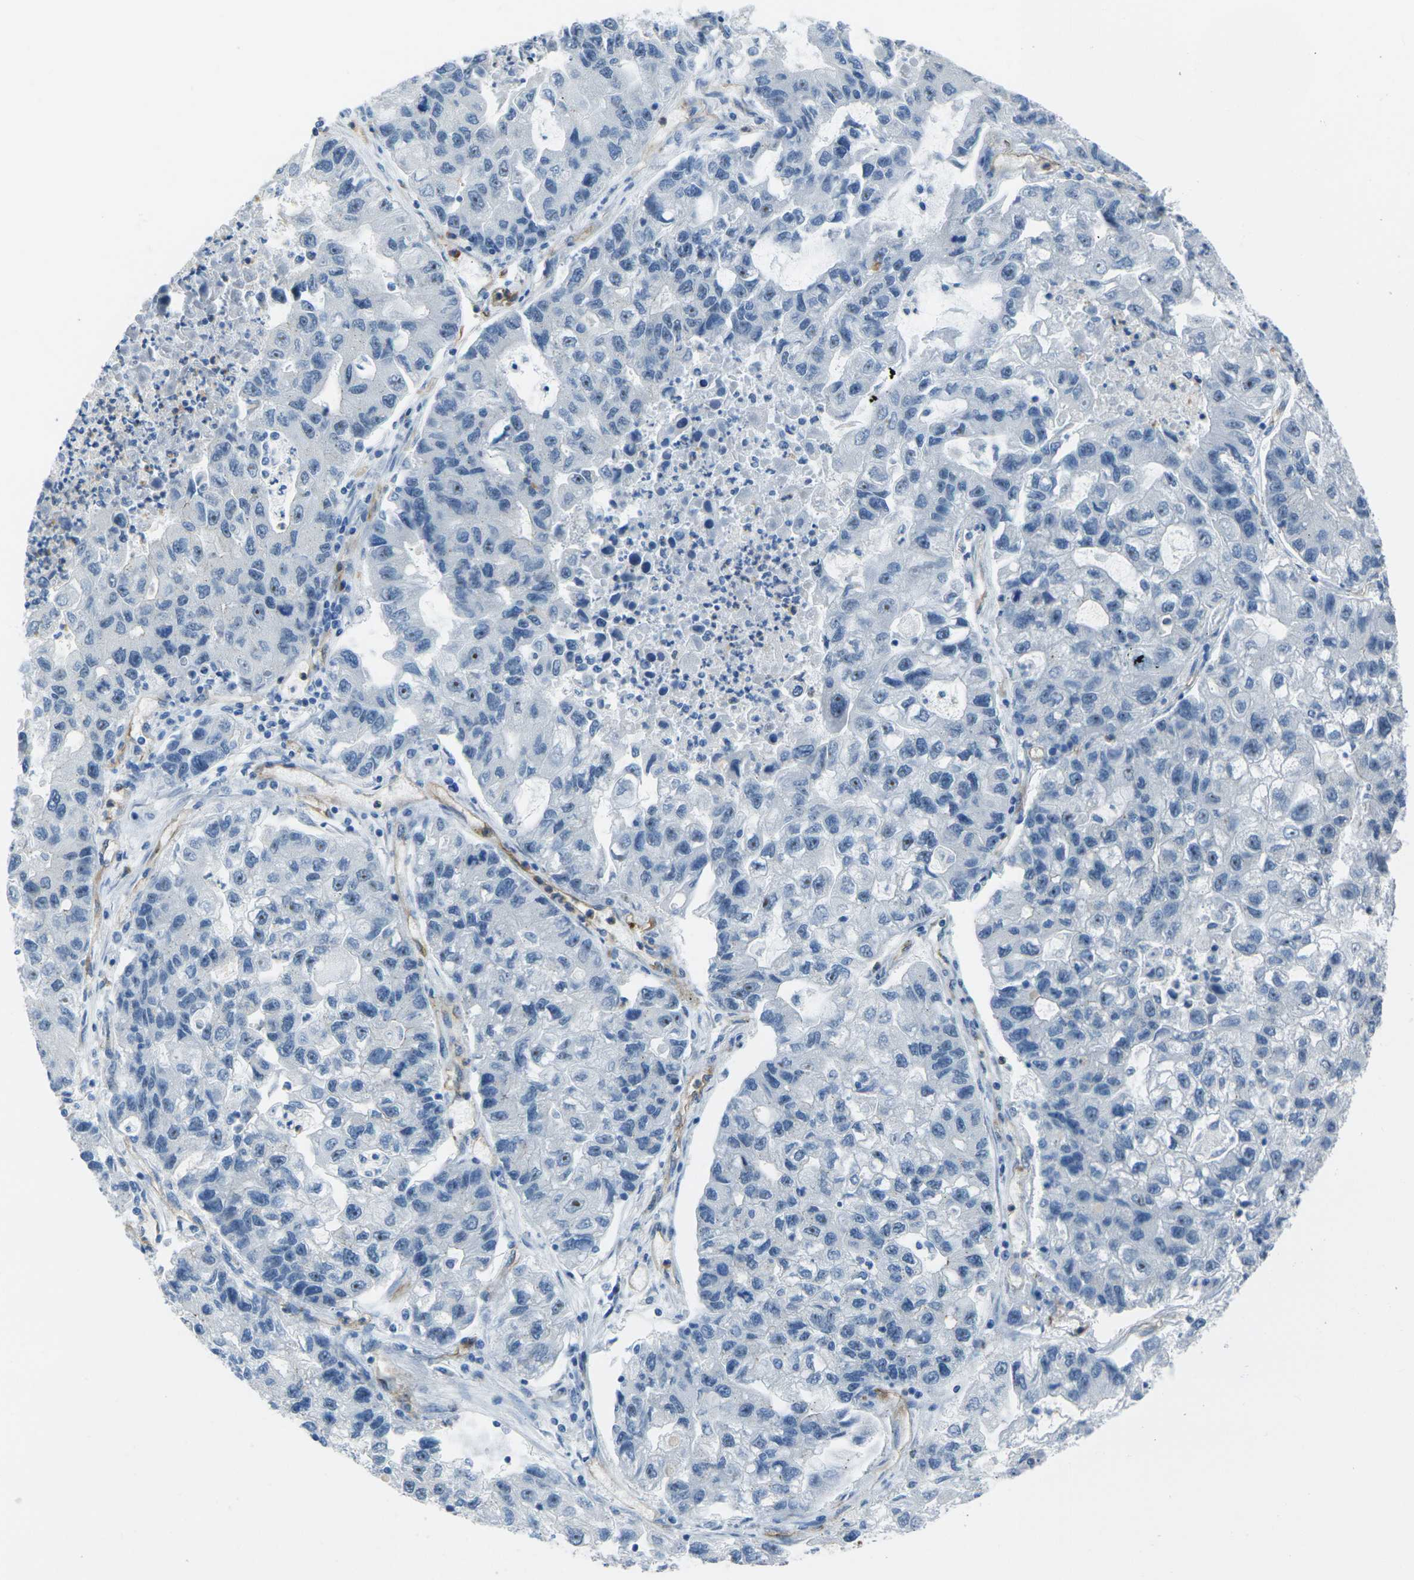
{"staining": {"intensity": "weak", "quantity": "<25%", "location": "nuclear"}, "tissue": "lung cancer", "cell_type": "Tumor cells", "image_type": "cancer", "snomed": [{"axis": "morphology", "description": "Adenocarcinoma, NOS"}, {"axis": "topography", "description": "Lung"}], "caption": "Immunohistochemistry photomicrograph of neoplastic tissue: lung cancer stained with DAB (3,3'-diaminobenzidine) exhibits no significant protein positivity in tumor cells.", "gene": "HSPA12B", "patient": {"sex": "female", "age": 51}}